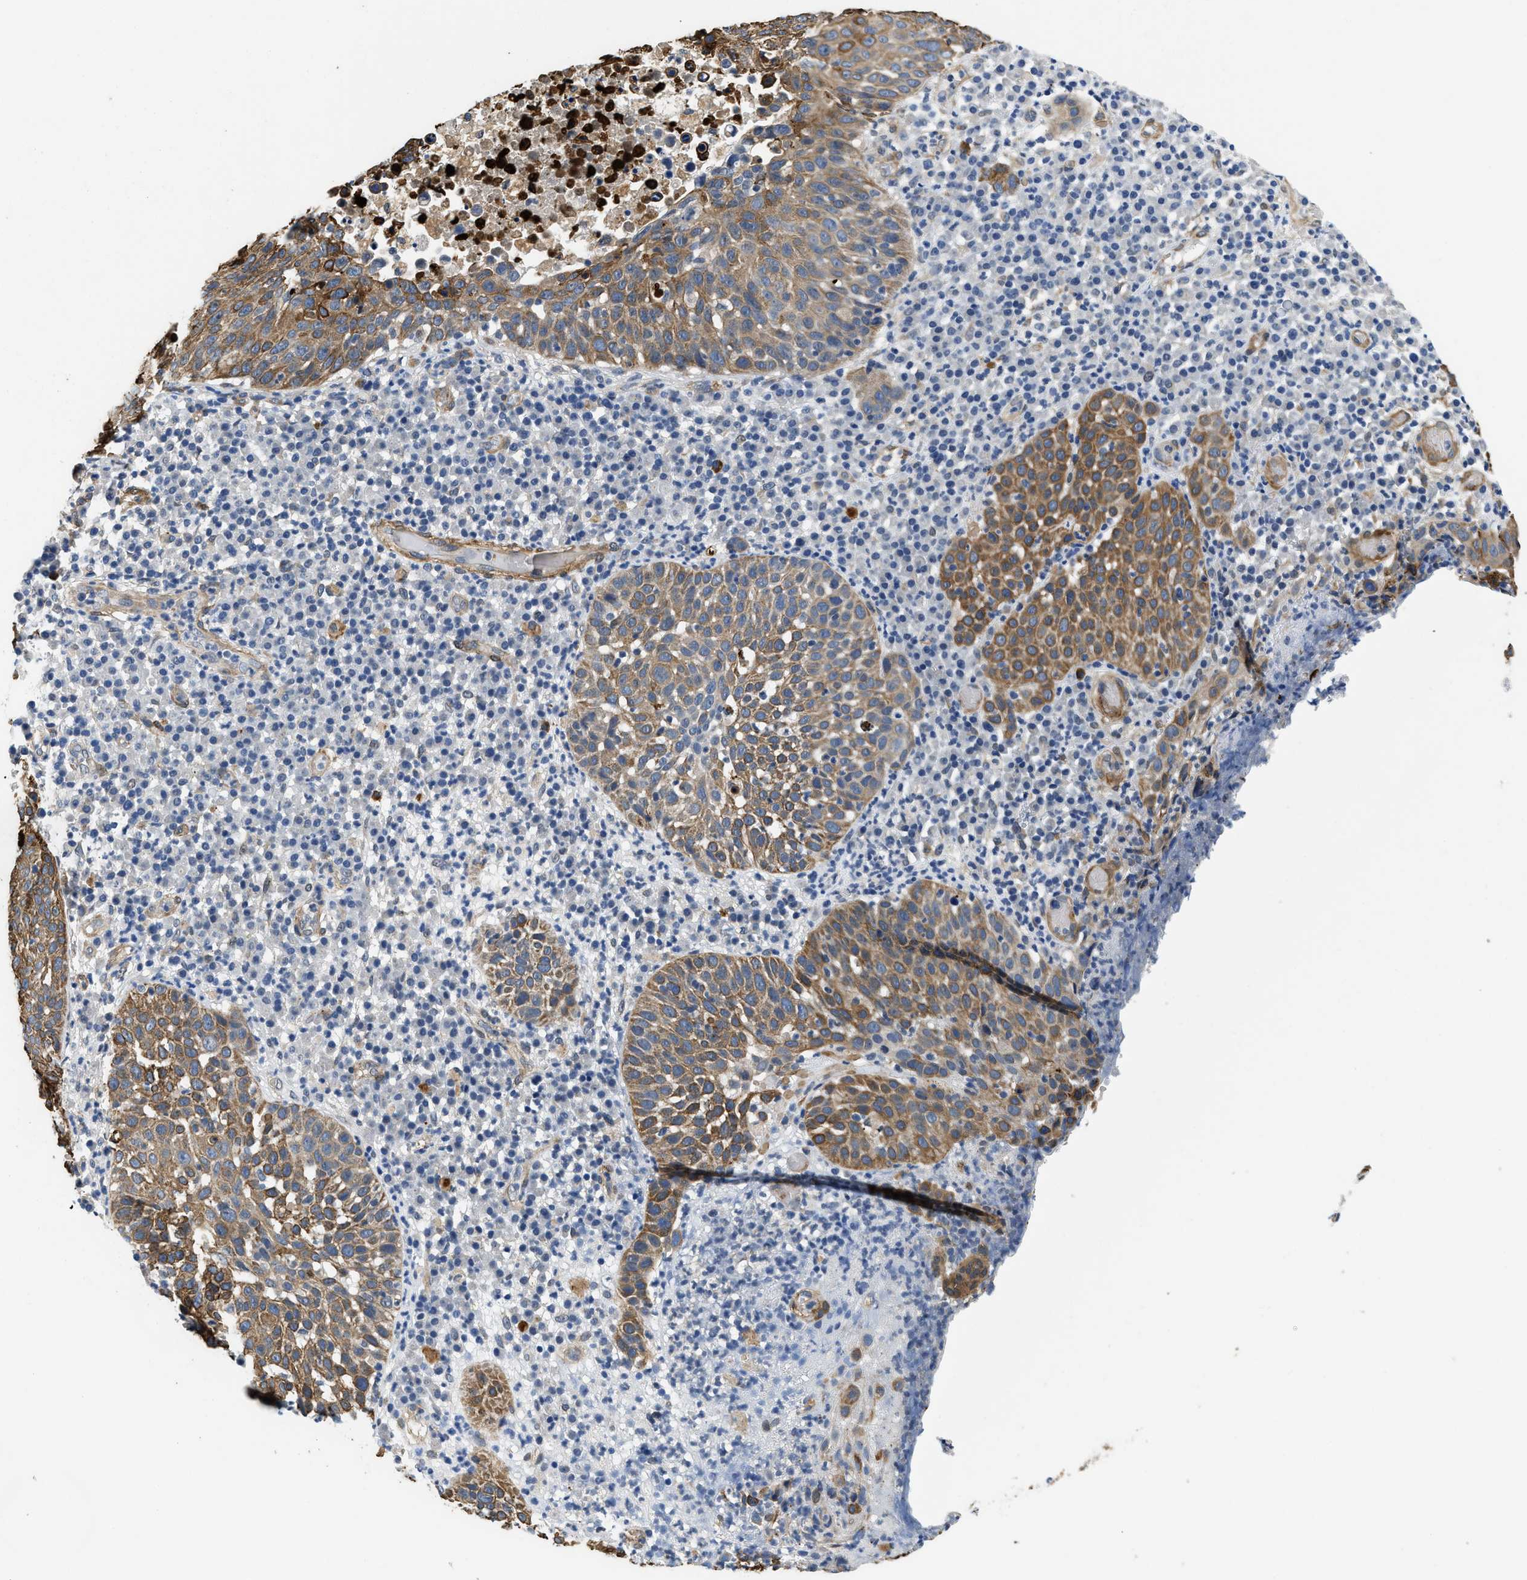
{"staining": {"intensity": "moderate", "quantity": ">75%", "location": "cytoplasmic/membranous"}, "tissue": "skin cancer", "cell_type": "Tumor cells", "image_type": "cancer", "snomed": [{"axis": "morphology", "description": "Squamous cell carcinoma in situ, NOS"}, {"axis": "morphology", "description": "Squamous cell carcinoma, NOS"}, {"axis": "topography", "description": "Skin"}], "caption": "Skin squamous cell carcinoma in situ stained with DAB IHC exhibits medium levels of moderate cytoplasmic/membranous expression in about >75% of tumor cells.", "gene": "RAPH1", "patient": {"sex": "male", "age": 93}}